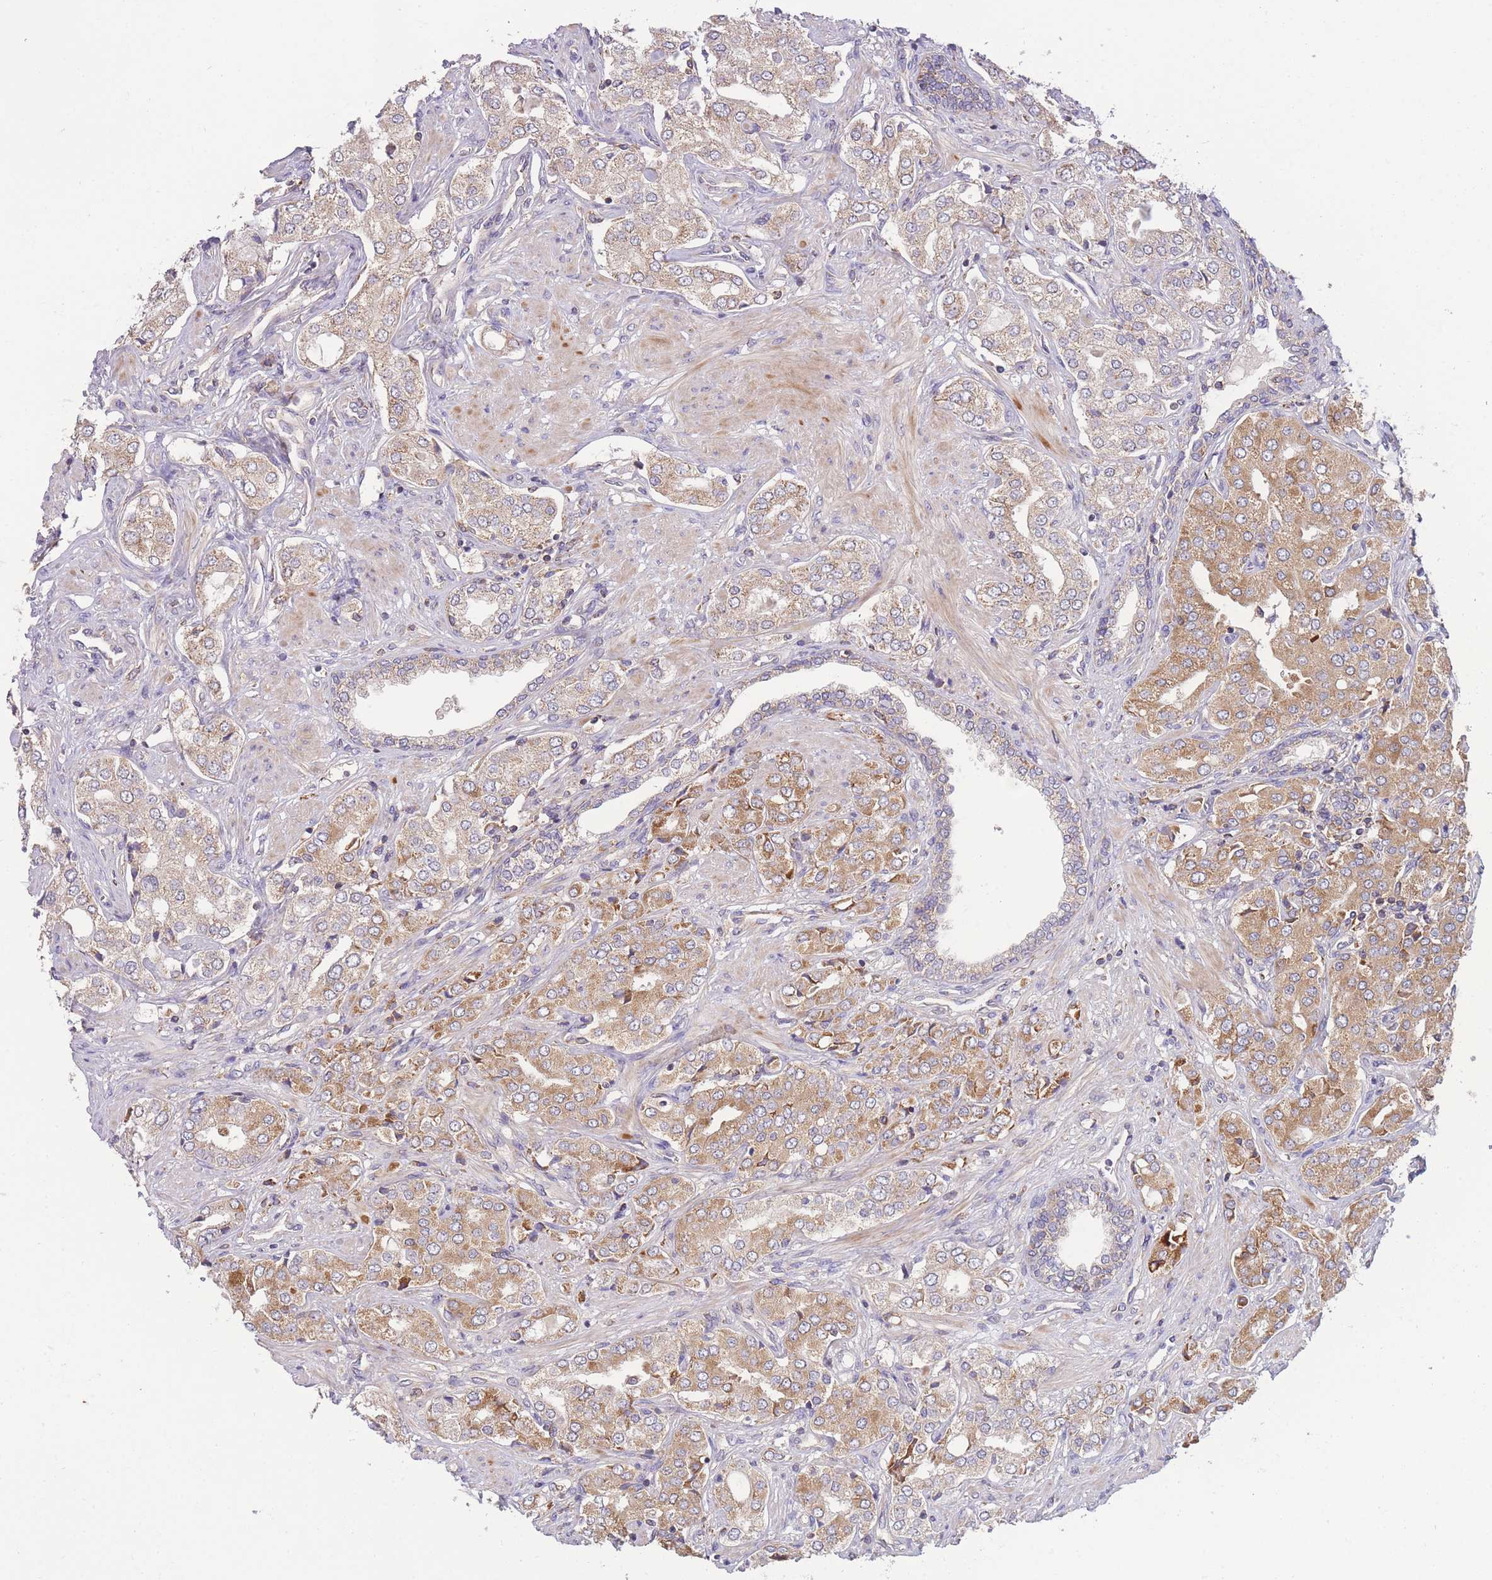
{"staining": {"intensity": "strong", "quantity": "25%-75%", "location": "cytoplasmic/membranous"}, "tissue": "prostate cancer", "cell_type": "Tumor cells", "image_type": "cancer", "snomed": [{"axis": "morphology", "description": "Adenocarcinoma, High grade"}, {"axis": "topography", "description": "Prostate"}], "caption": "Tumor cells show strong cytoplasmic/membranous positivity in about 25%-75% of cells in adenocarcinoma (high-grade) (prostate).", "gene": "SLC25A42", "patient": {"sex": "male", "age": 71}}